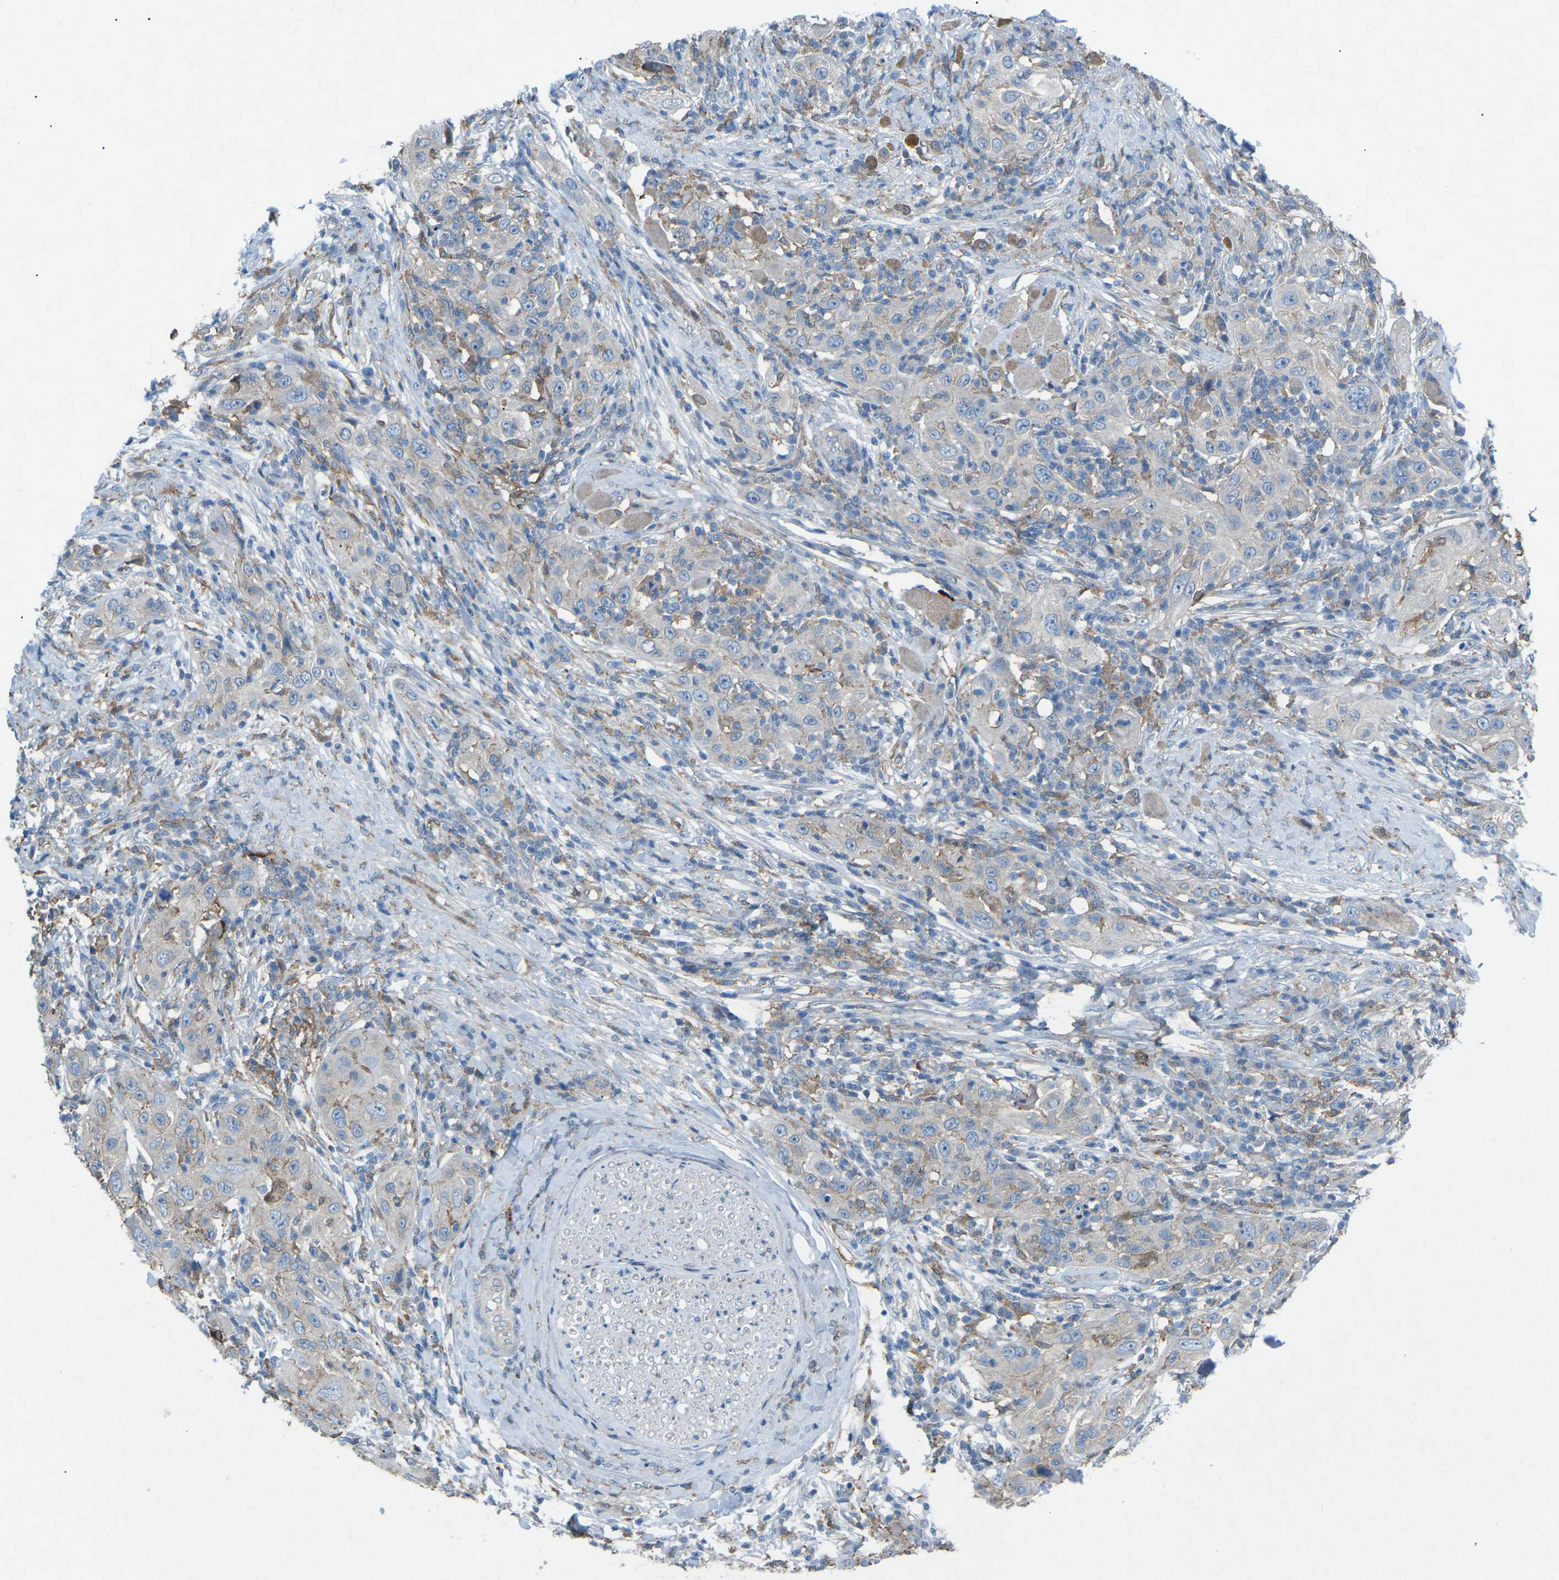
{"staining": {"intensity": "weak", "quantity": "<25%", "location": "cytoplasmic/membranous"}, "tissue": "skin cancer", "cell_type": "Tumor cells", "image_type": "cancer", "snomed": [{"axis": "morphology", "description": "Squamous cell carcinoma, NOS"}, {"axis": "topography", "description": "Skin"}], "caption": "Tumor cells show no significant positivity in skin squamous cell carcinoma.", "gene": "STK11", "patient": {"sex": "female", "age": 88}}